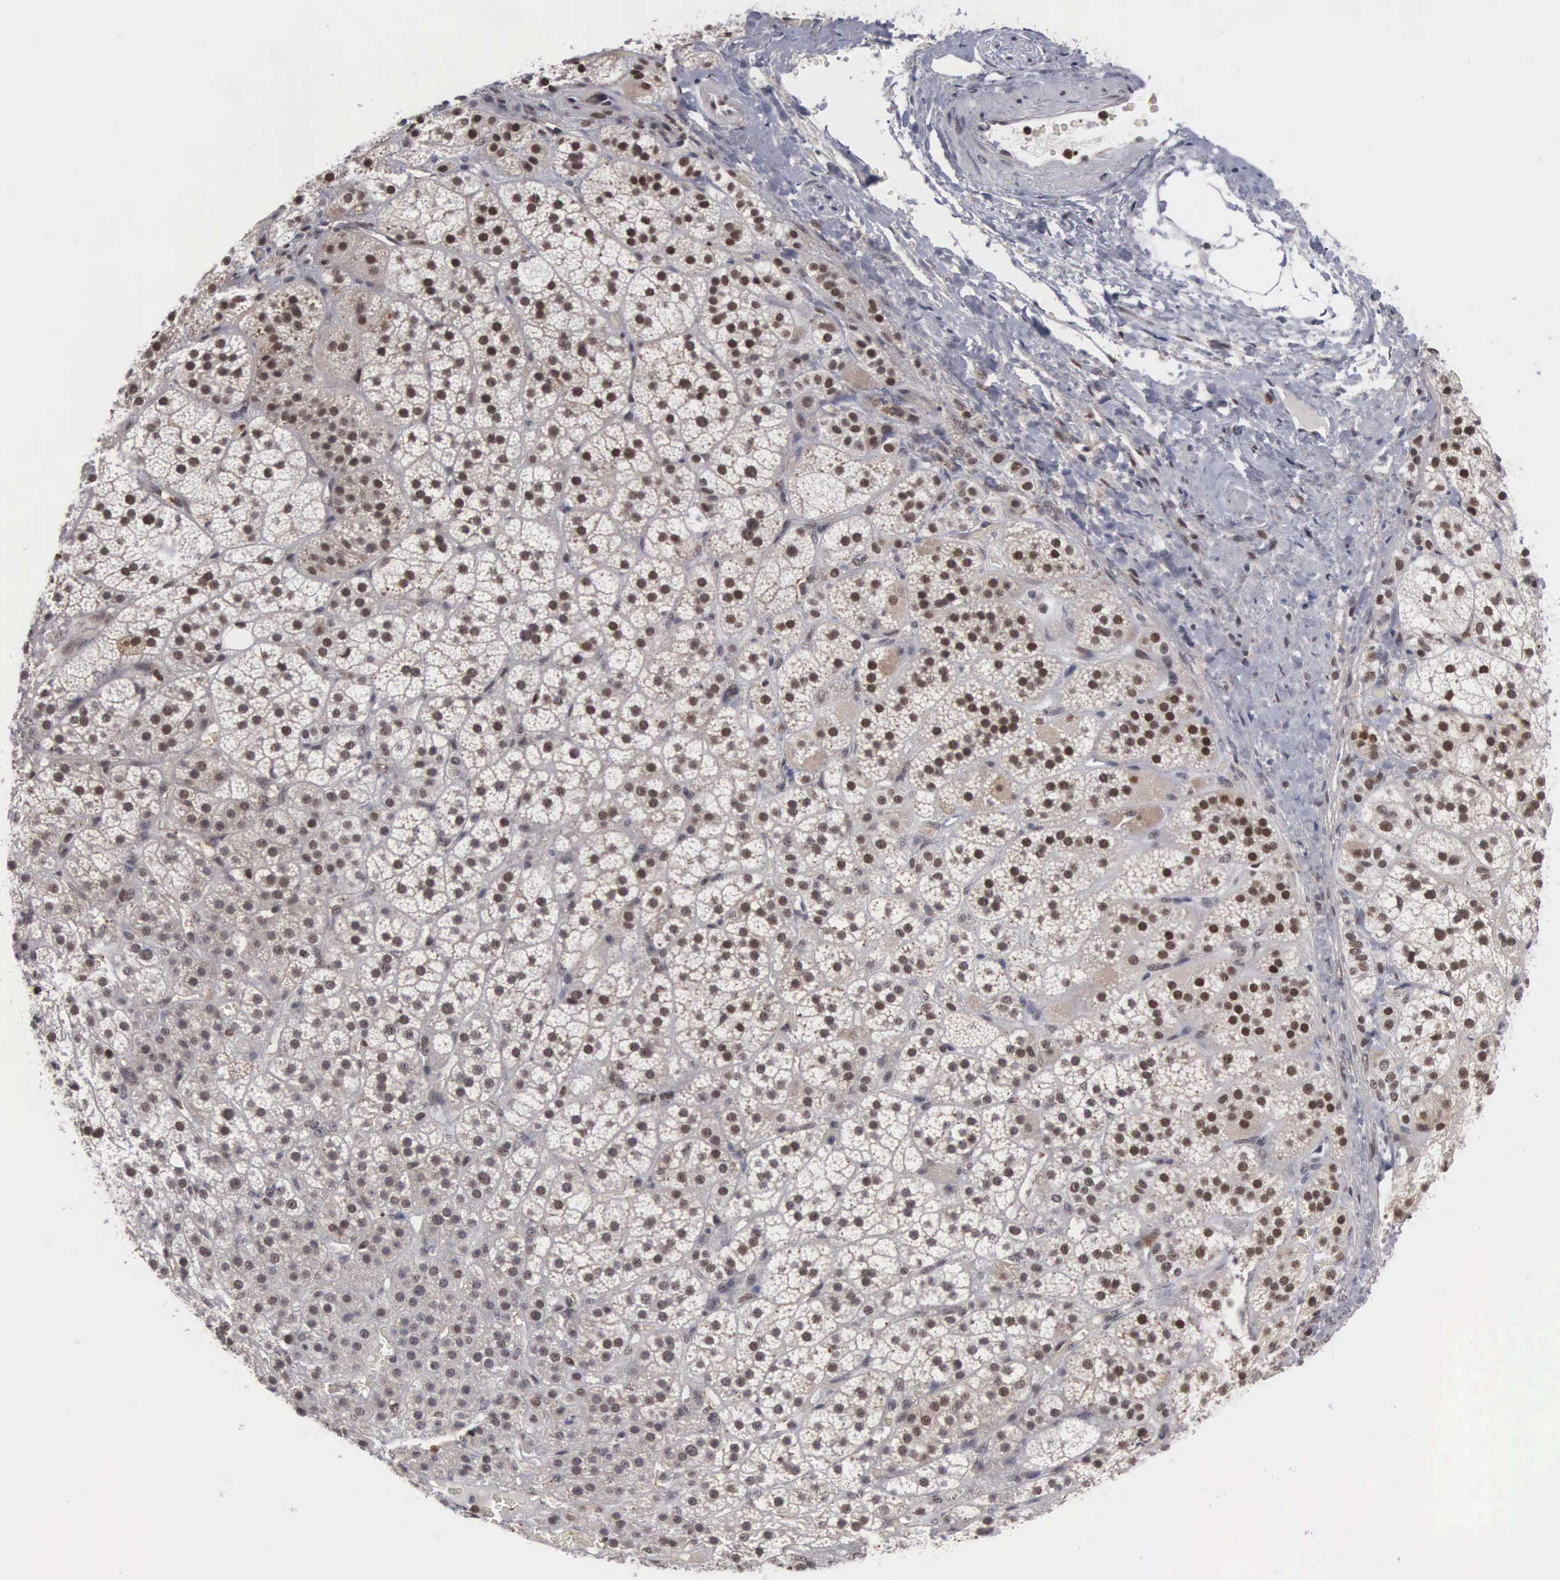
{"staining": {"intensity": "strong", "quantity": ">75%", "location": "nuclear"}, "tissue": "adrenal gland", "cell_type": "Glandular cells", "image_type": "normal", "snomed": [{"axis": "morphology", "description": "Normal tissue, NOS"}, {"axis": "topography", "description": "Adrenal gland"}], "caption": "Immunohistochemical staining of normal human adrenal gland displays >75% levels of strong nuclear protein expression in approximately >75% of glandular cells. The staining was performed using DAB (3,3'-diaminobenzidine), with brown indicating positive protein expression. Nuclei are stained blue with hematoxylin.", "gene": "TRMT5", "patient": {"sex": "female", "age": 60}}